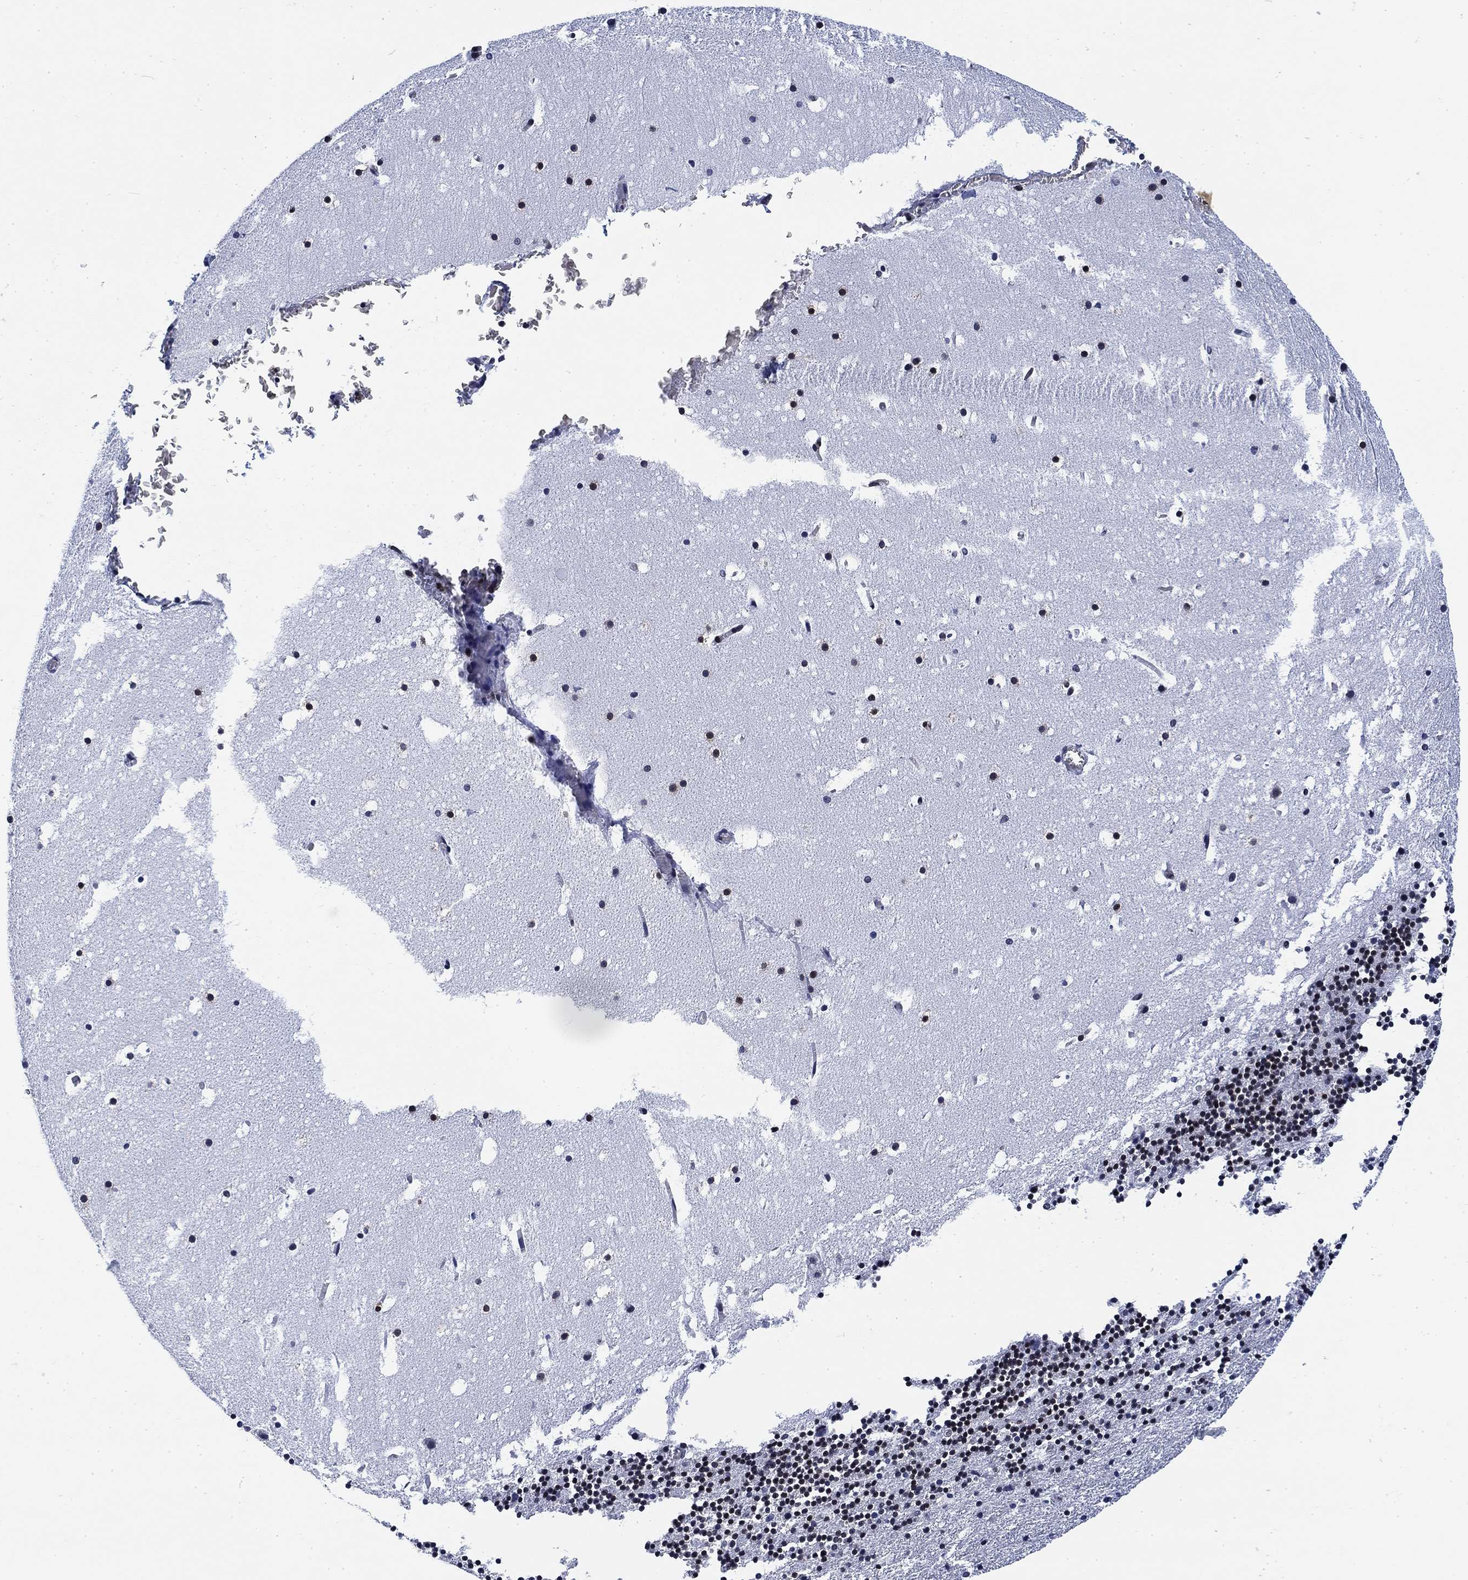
{"staining": {"intensity": "strong", "quantity": ">75%", "location": "nuclear"}, "tissue": "cerebellum", "cell_type": "Cells in granular layer", "image_type": "normal", "snomed": [{"axis": "morphology", "description": "Normal tissue, NOS"}, {"axis": "topography", "description": "Cerebellum"}], "caption": "This histopathology image shows normal cerebellum stained with immunohistochemistry (IHC) to label a protein in brown. The nuclear of cells in granular layer show strong positivity for the protein. Nuclei are counter-stained blue.", "gene": "H1", "patient": {"sex": "male", "age": 37}}